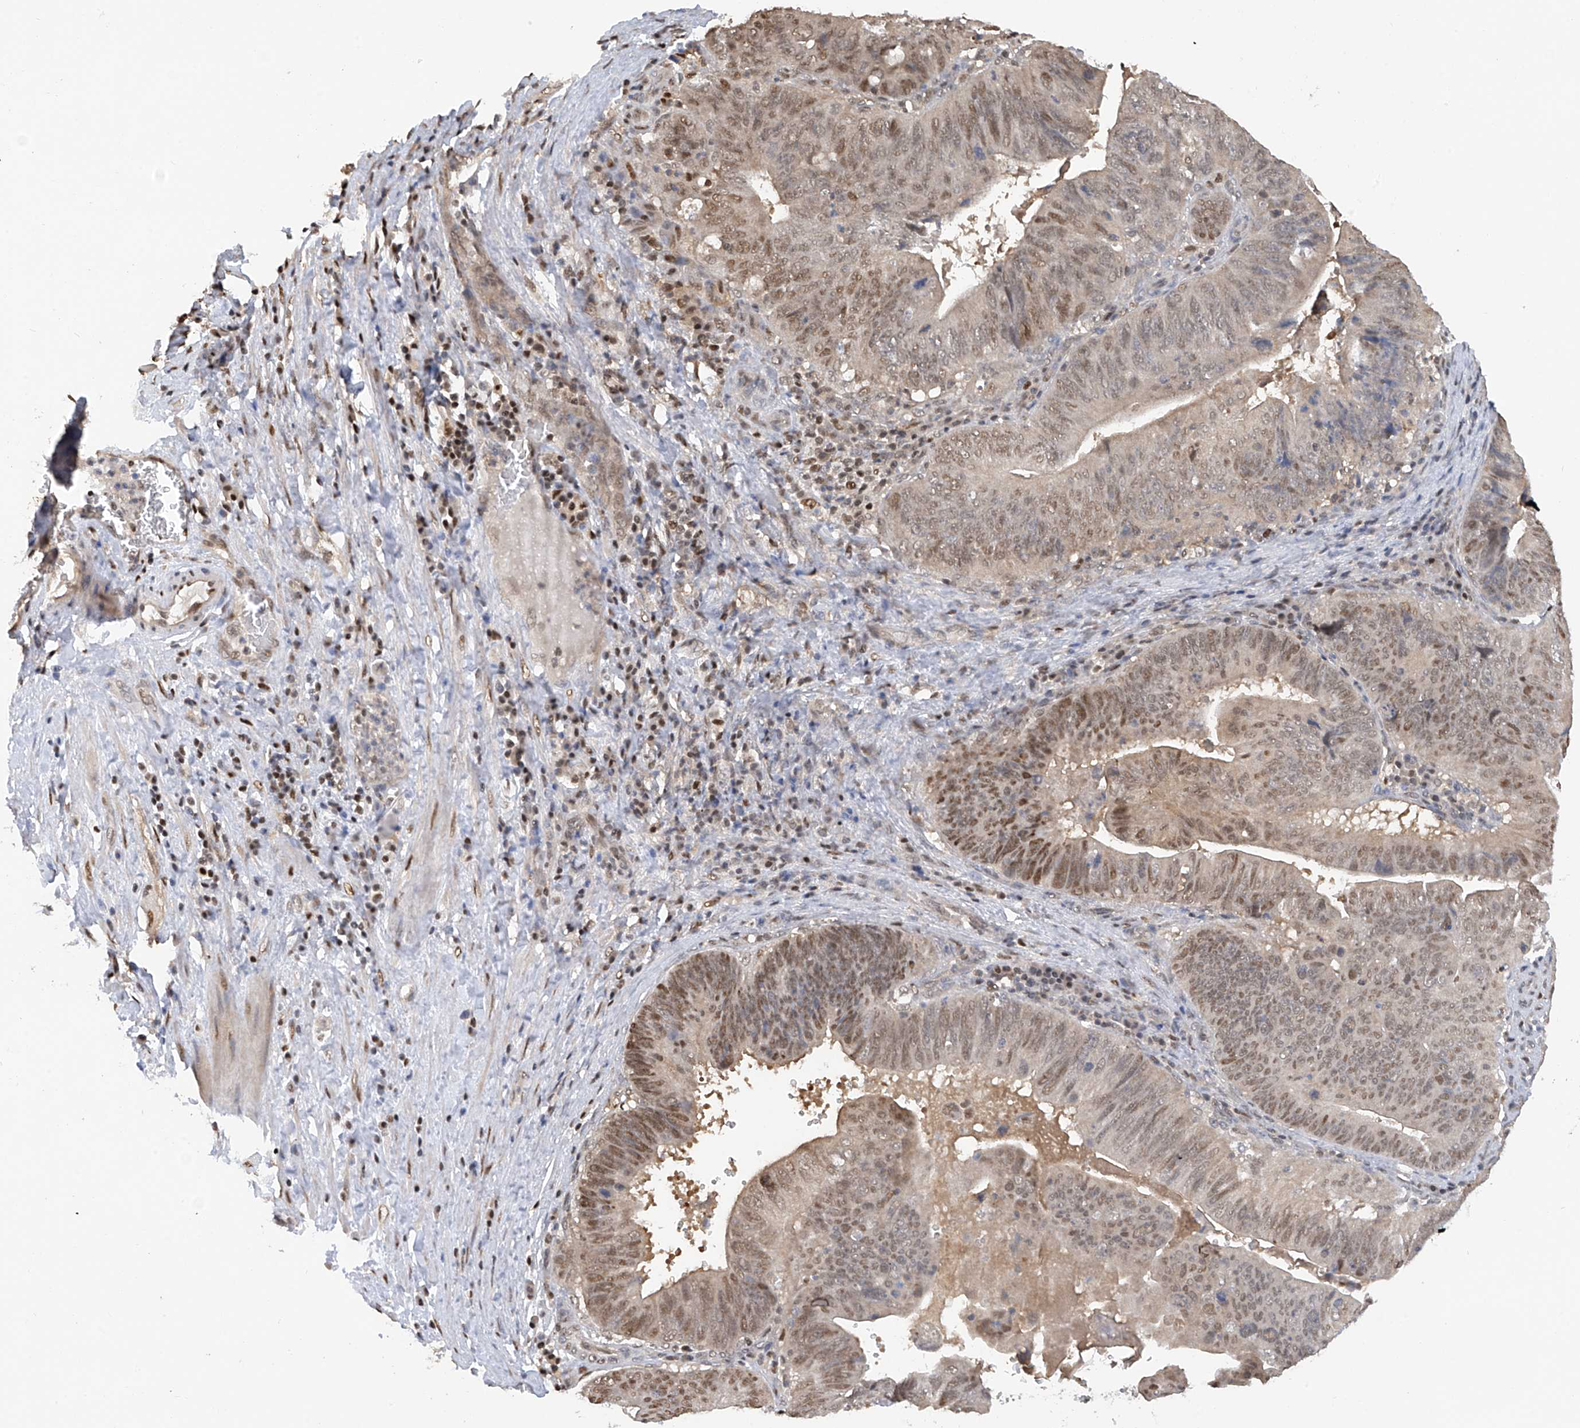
{"staining": {"intensity": "moderate", "quantity": "25%-75%", "location": "nuclear"}, "tissue": "pancreatic cancer", "cell_type": "Tumor cells", "image_type": "cancer", "snomed": [{"axis": "morphology", "description": "Adenocarcinoma, NOS"}, {"axis": "topography", "description": "Pancreas"}], "caption": "This is a micrograph of IHC staining of pancreatic adenocarcinoma, which shows moderate staining in the nuclear of tumor cells.", "gene": "PMM1", "patient": {"sex": "male", "age": 63}}